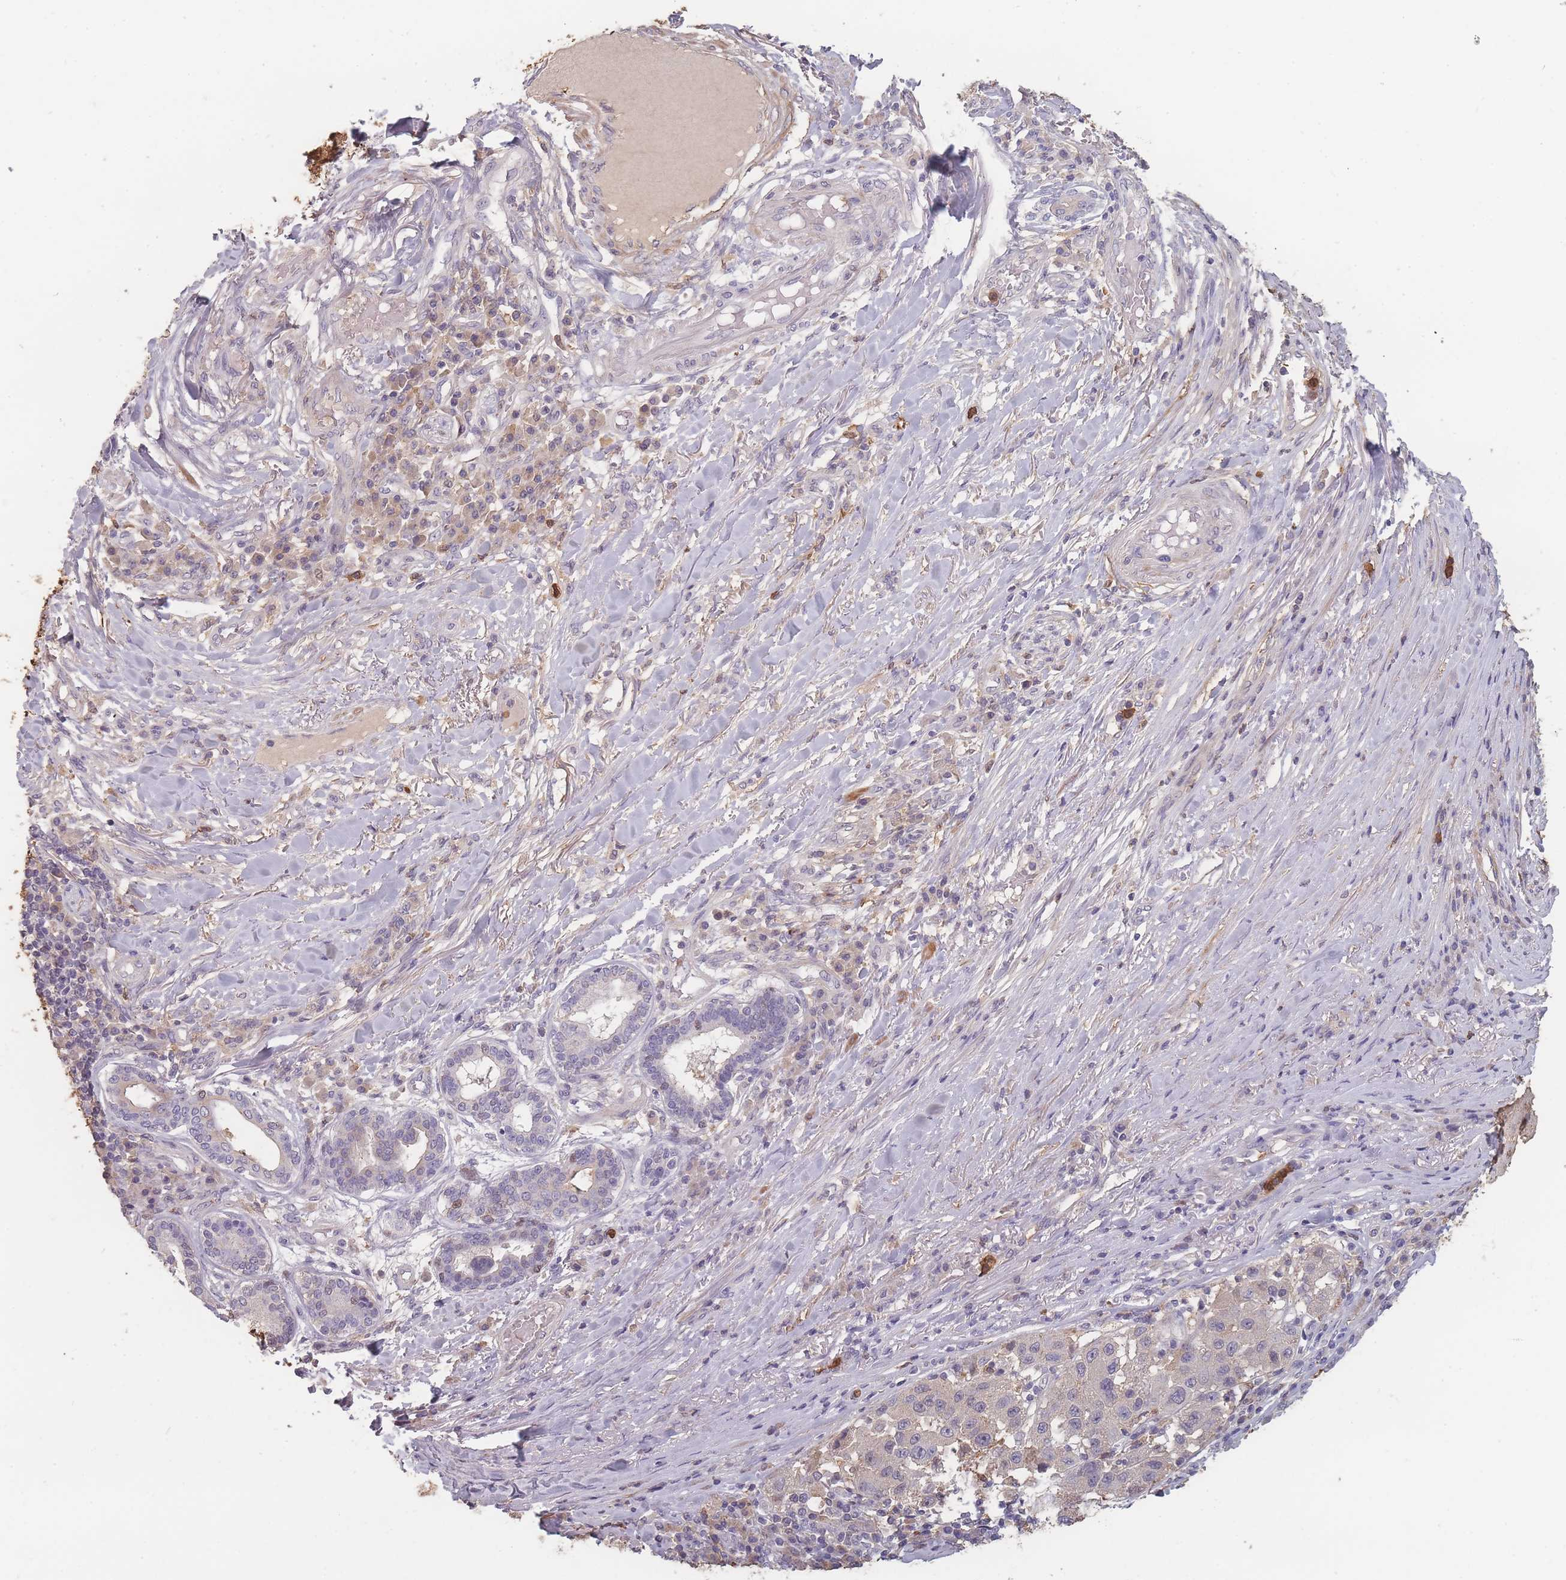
{"staining": {"intensity": "negative", "quantity": "none", "location": "none"}, "tissue": "melanoma", "cell_type": "Tumor cells", "image_type": "cancer", "snomed": [{"axis": "morphology", "description": "Malignant melanoma, NOS"}, {"axis": "topography", "description": "Skin"}], "caption": "Tumor cells show no significant positivity in malignant melanoma. (DAB (3,3'-diaminobenzidine) immunohistochemistry (IHC), high magnification).", "gene": "BST1", "patient": {"sex": "female", "age": 66}}